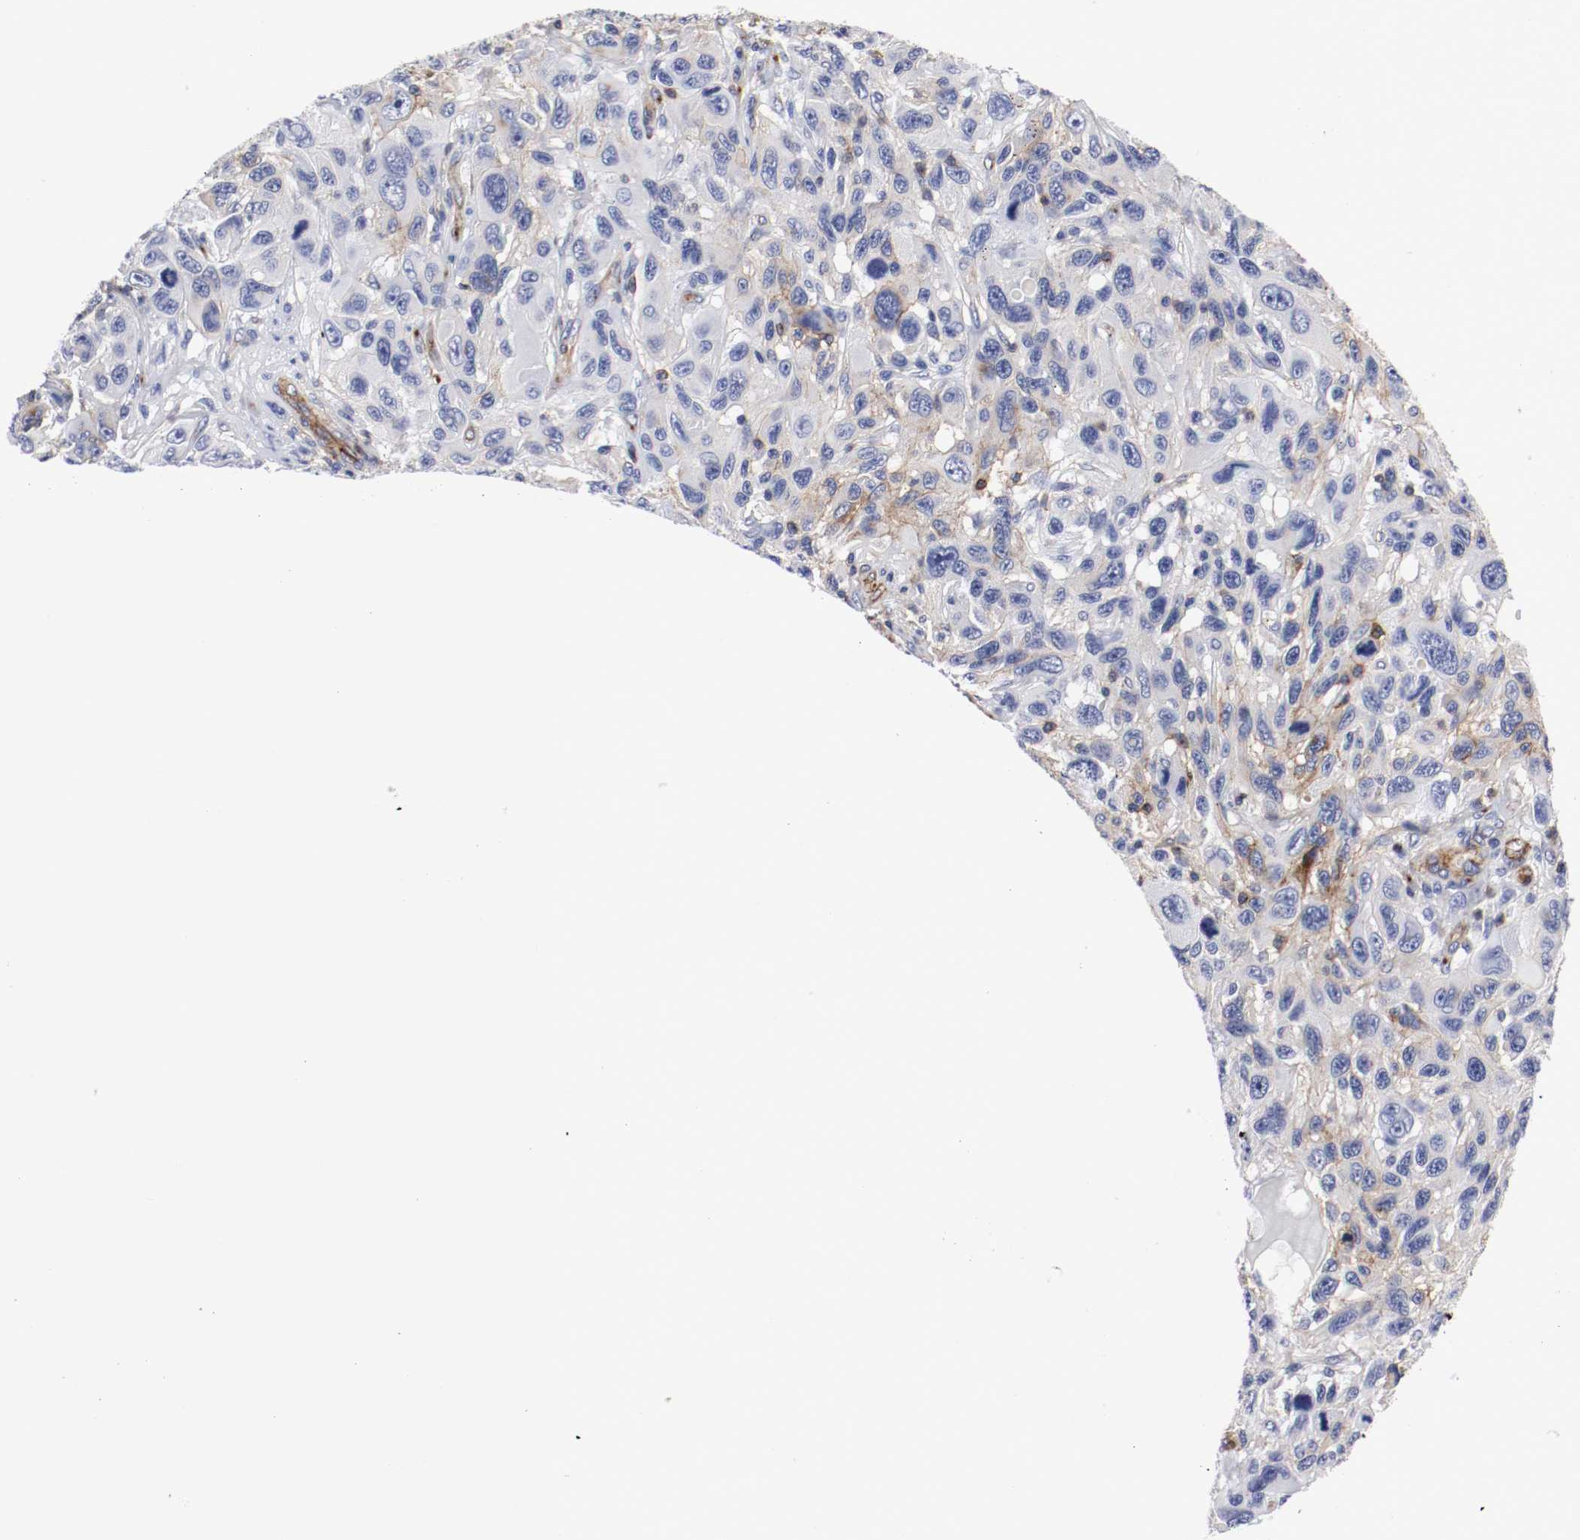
{"staining": {"intensity": "moderate", "quantity": "<25%", "location": "cytoplasmic/membranous"}, "tissue": "melanoma", "cell_type": "Tumor cells", "image_type": "cancer", "snomed": [{"axis": "morphology", "description": "Malignant melanoma, NOS"}, {"axis": "topography", "description": "Skin"}], "caption": "A high-resolution micrograph shows immunohistochemistry staining of melanoma, which displays moderate cytoplasmic/membranous expression in approximately <25% of tumor cells. The protein is shown in brown color, while the nuclei are stained blue.", "gene": "IFITM1", "patient": {"sex": "male", "age": 53}}